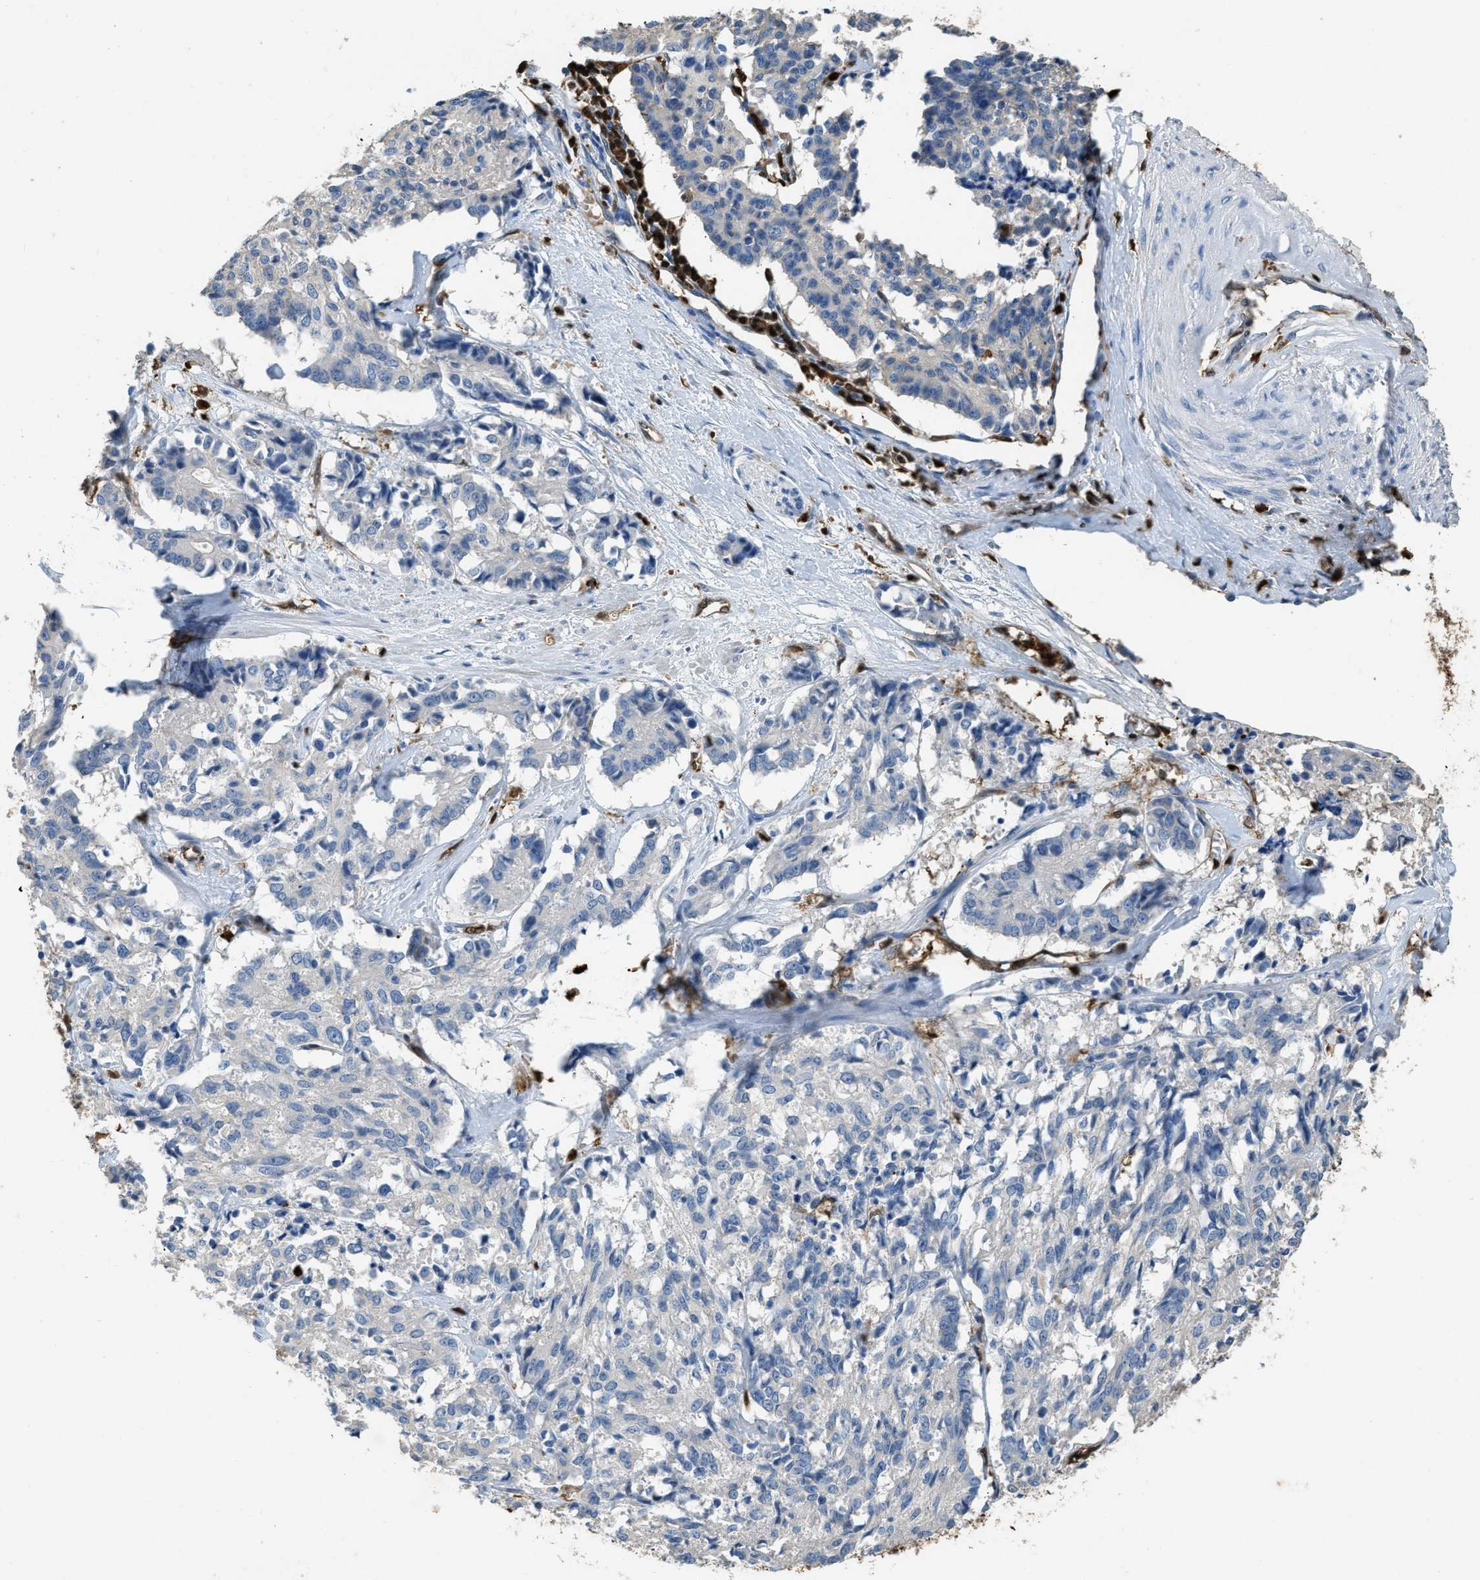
{"staining": {"intensity": "negative", "quantity": "none", "location": "none"}, "tissue": "cervical cancer", "cell_type": "Tumor cells", "image_type": "cancer", "snomed": [{"axis": "morphology", "description": "Squamous cell carcinoma, NOS"}, {"axis": "topography", "description": "Cervix"}], "caption": "Human cervical cancer (squamous cell carcinoma) stained for a protein using immunohistochemistry (IHC) demonstrates no positivity in tumor cells.", "gene": "ARHGDIB", "patient": {"sex": "female", "age": 35}}